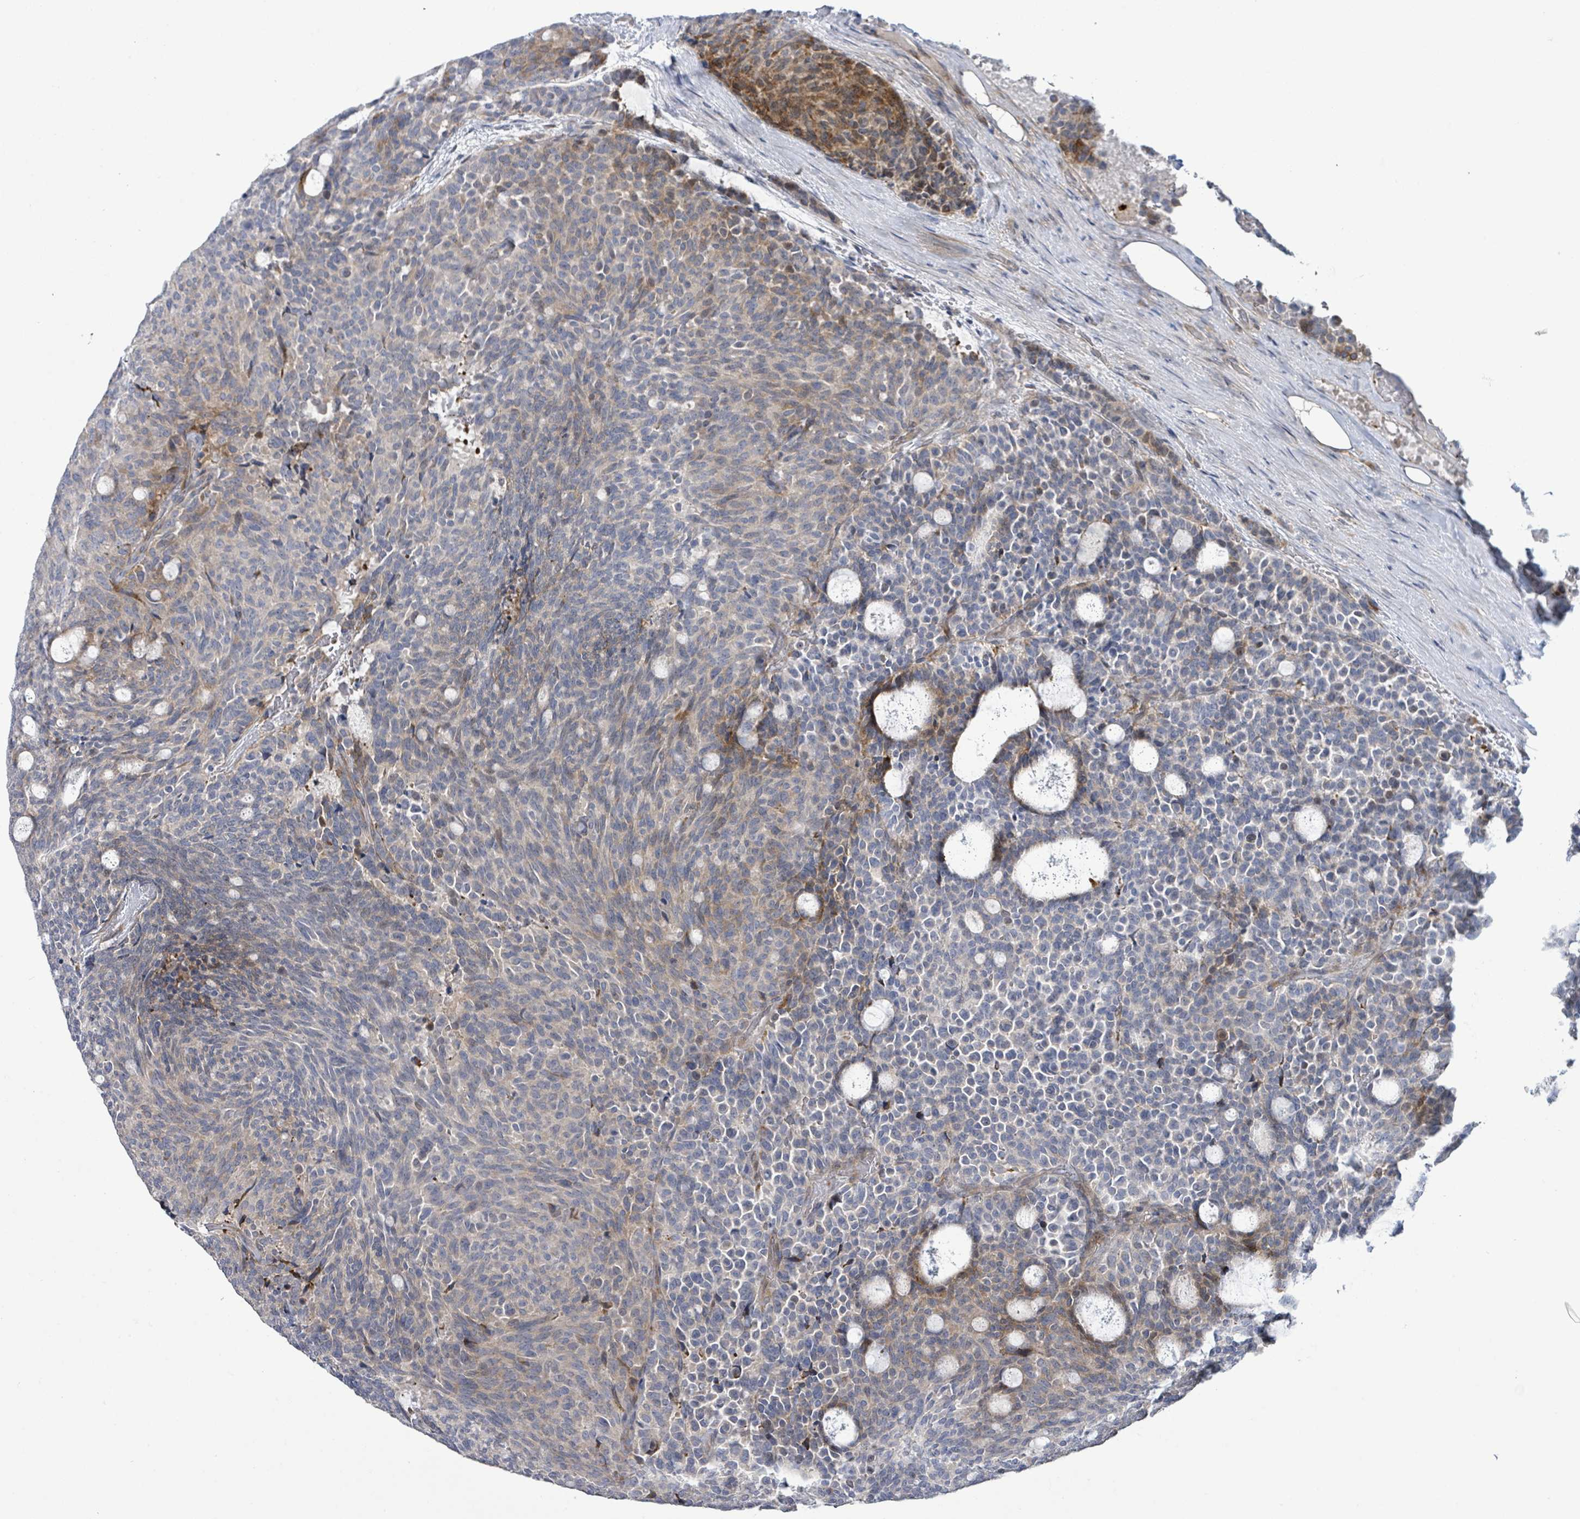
{"staining": {"intensity": "moderate", "quantity": "<25%", "location": "cytoplasmic/membranous"}, "tissue": "carcinoid", "cell_type": "Tumor cells", "image_type": "cancer", "snomed": [{"axis": "morphology", "description": "Carcinoid, malignant, NOS"}, {"axis": "topography", "description": "Pancreas"}], "caption": "High-power microscopy captured an immunohistochemistry (IHC) micrograph of malignant carcinoid, revealing moderate cytoplasmic/membranous expression in approximately <25% of tumor cells.", "gene": "LILRA4", "patient": {"sex": "female", "age": 54}}